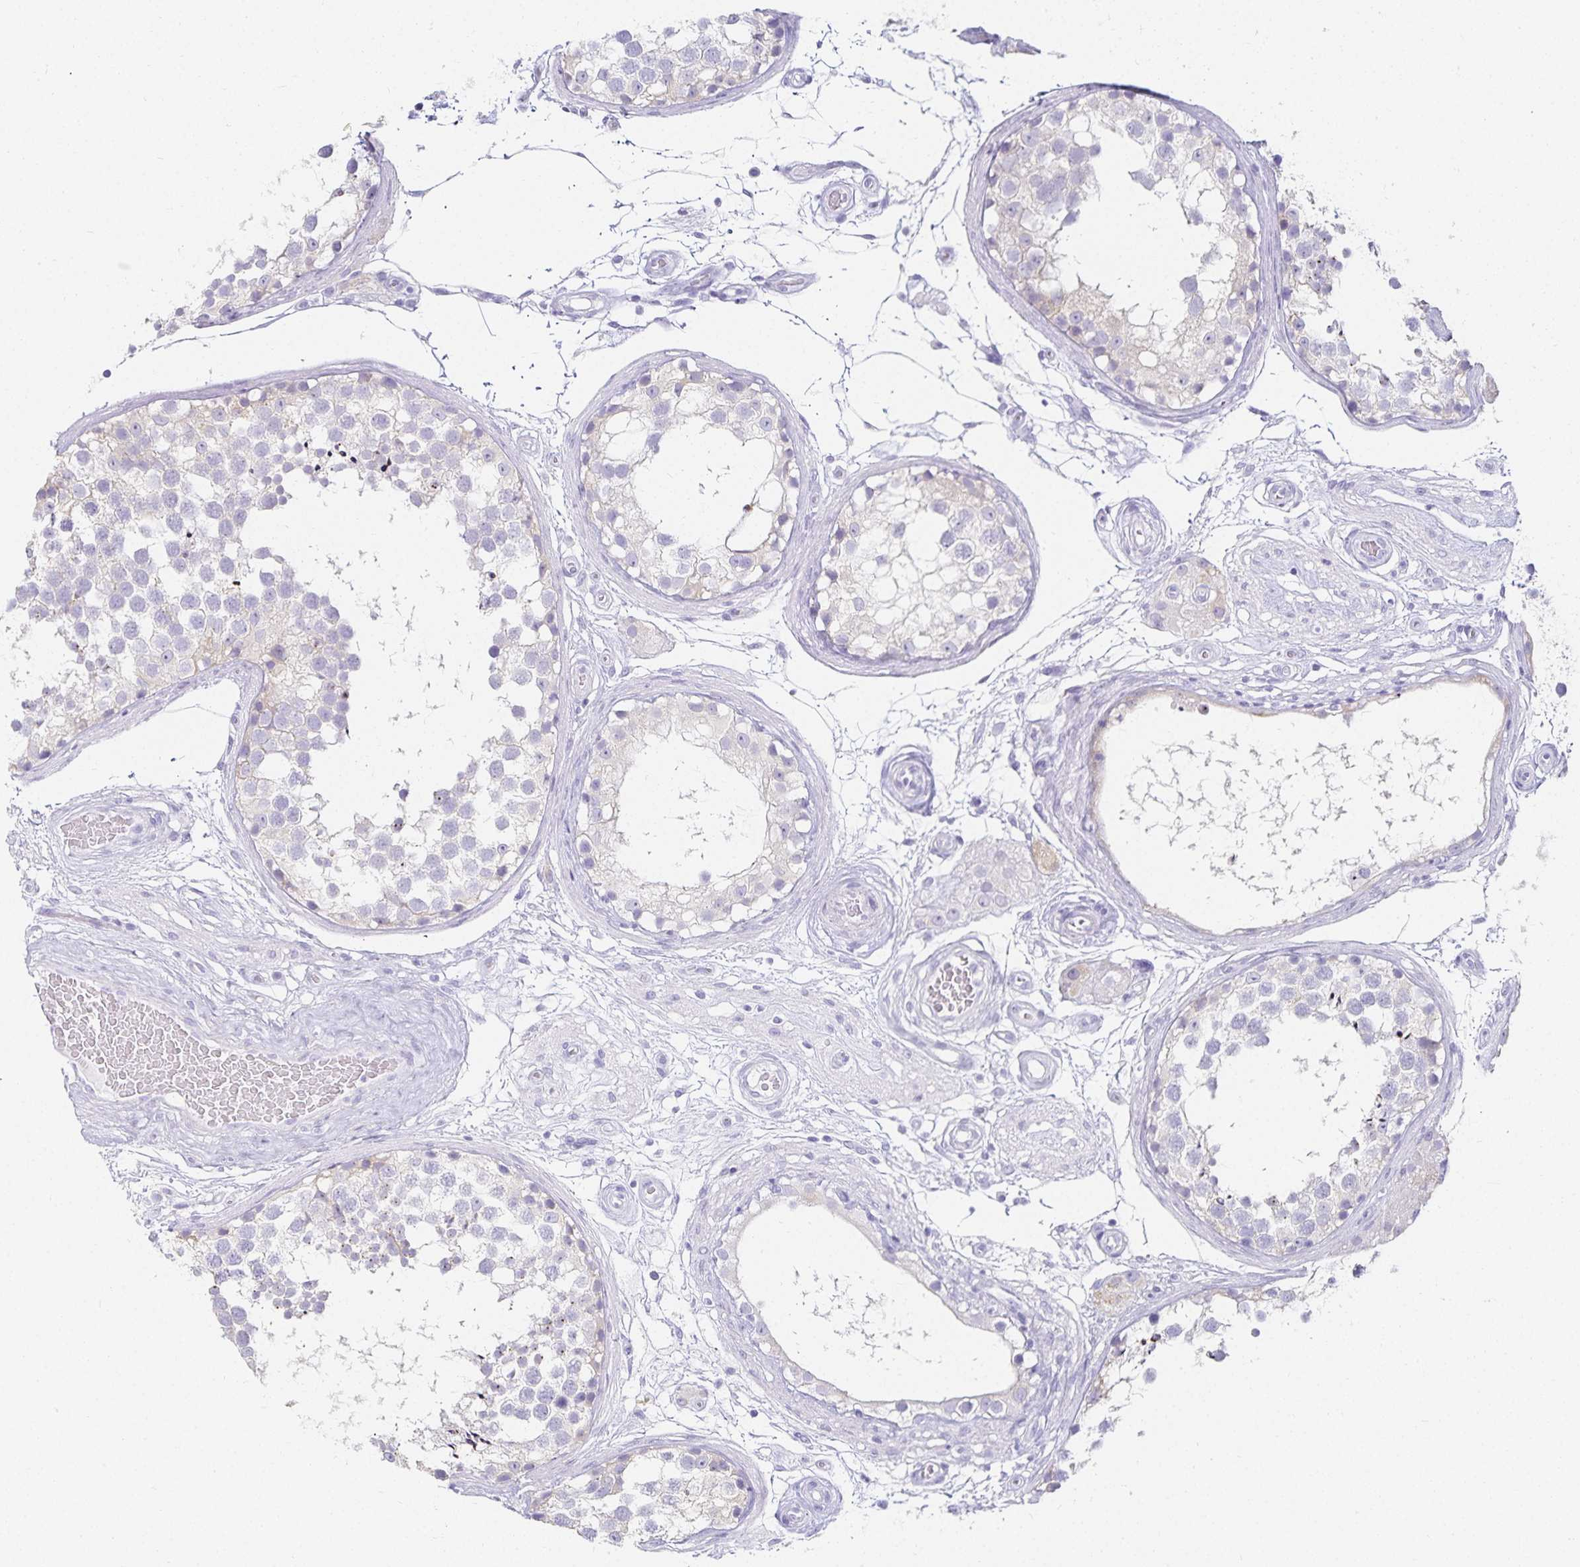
{"staining": {"intensity": "weak", "quantity": "<25%", "location": "cytoplasmic/membranous"}, "tissue": "testis", "cell_type": "Cells in seminiferous ducts", "image_type": "normal", "snomed": [{"axis": "morphology", "description": "Normal tissue, NOS"}, {"axis": "morphology", "description": "Seminoma, NOS"}, {"axis": "topography", "description": "Testis"}], "caption": "This is a photomicrograph of immunohistochemistry (IHC) staining of unremarkable testis, which shows no expression in cells in seminiferous ducts. (DAB immunohistochemistry (IHC), high magnification).", "gene": "GP2", "patient": {"sex": "male", "age": 65}}